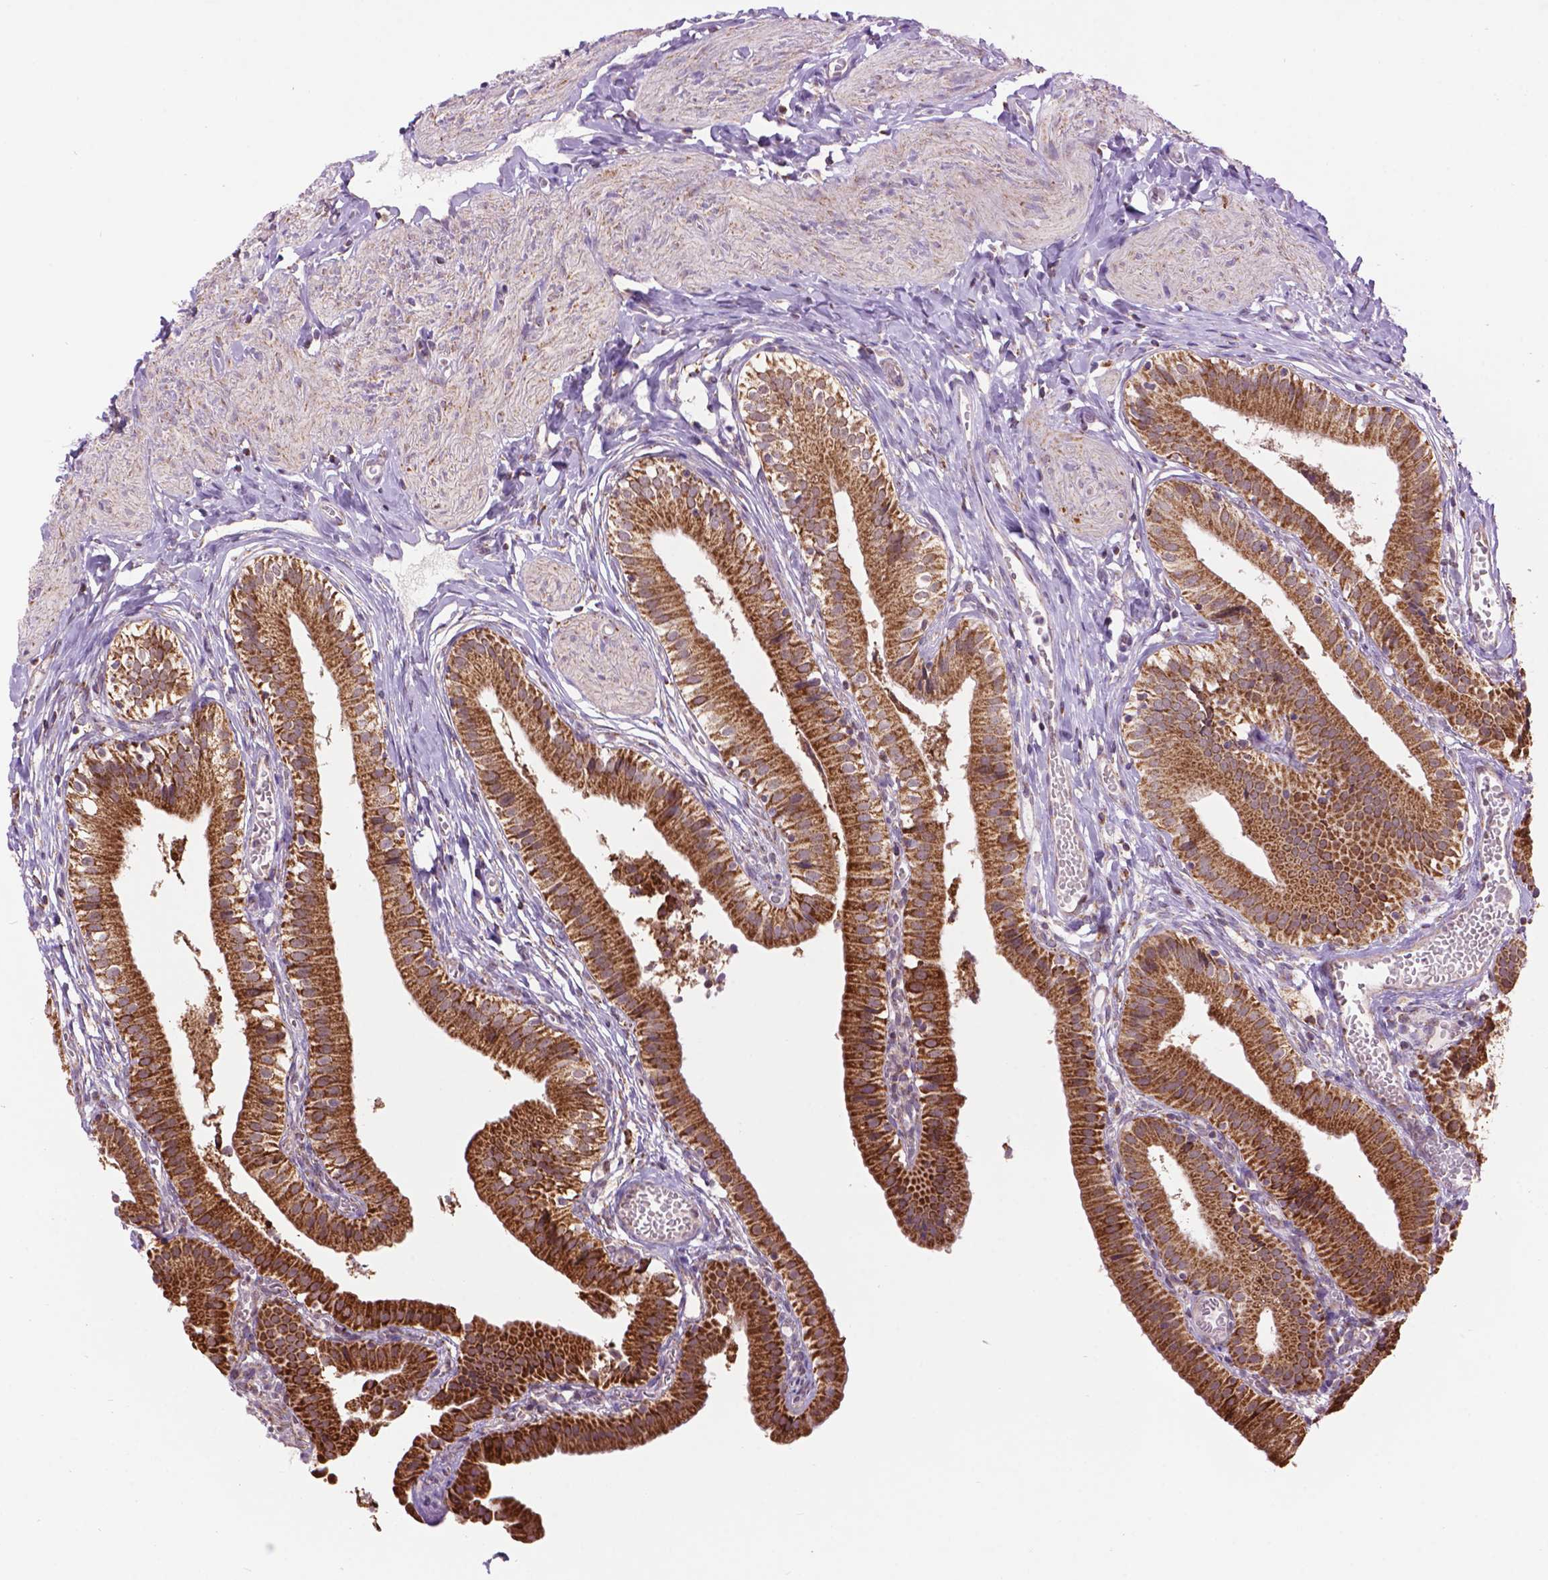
{"staining": {"intensity": "strong", "quantity": ">75%", "location": "cytoplasmic/membranous"}, "tissue": "gallbladder", "cell_type": "Glandular cells", "image_type": "normal", "snomed": [{"axis": "morphology", "description": "Normal tissue, NOS"}, {"axis": "topography", "description": "Gallbladder"}], "caption": "Immunohistochemical staining of normal gallbladder demonstrates strong cytoplasmic/membranous protein expression in about >75% of glandular cells.", "gene": "PYCR3", "patient": {"sex": "female", "age": 47}}